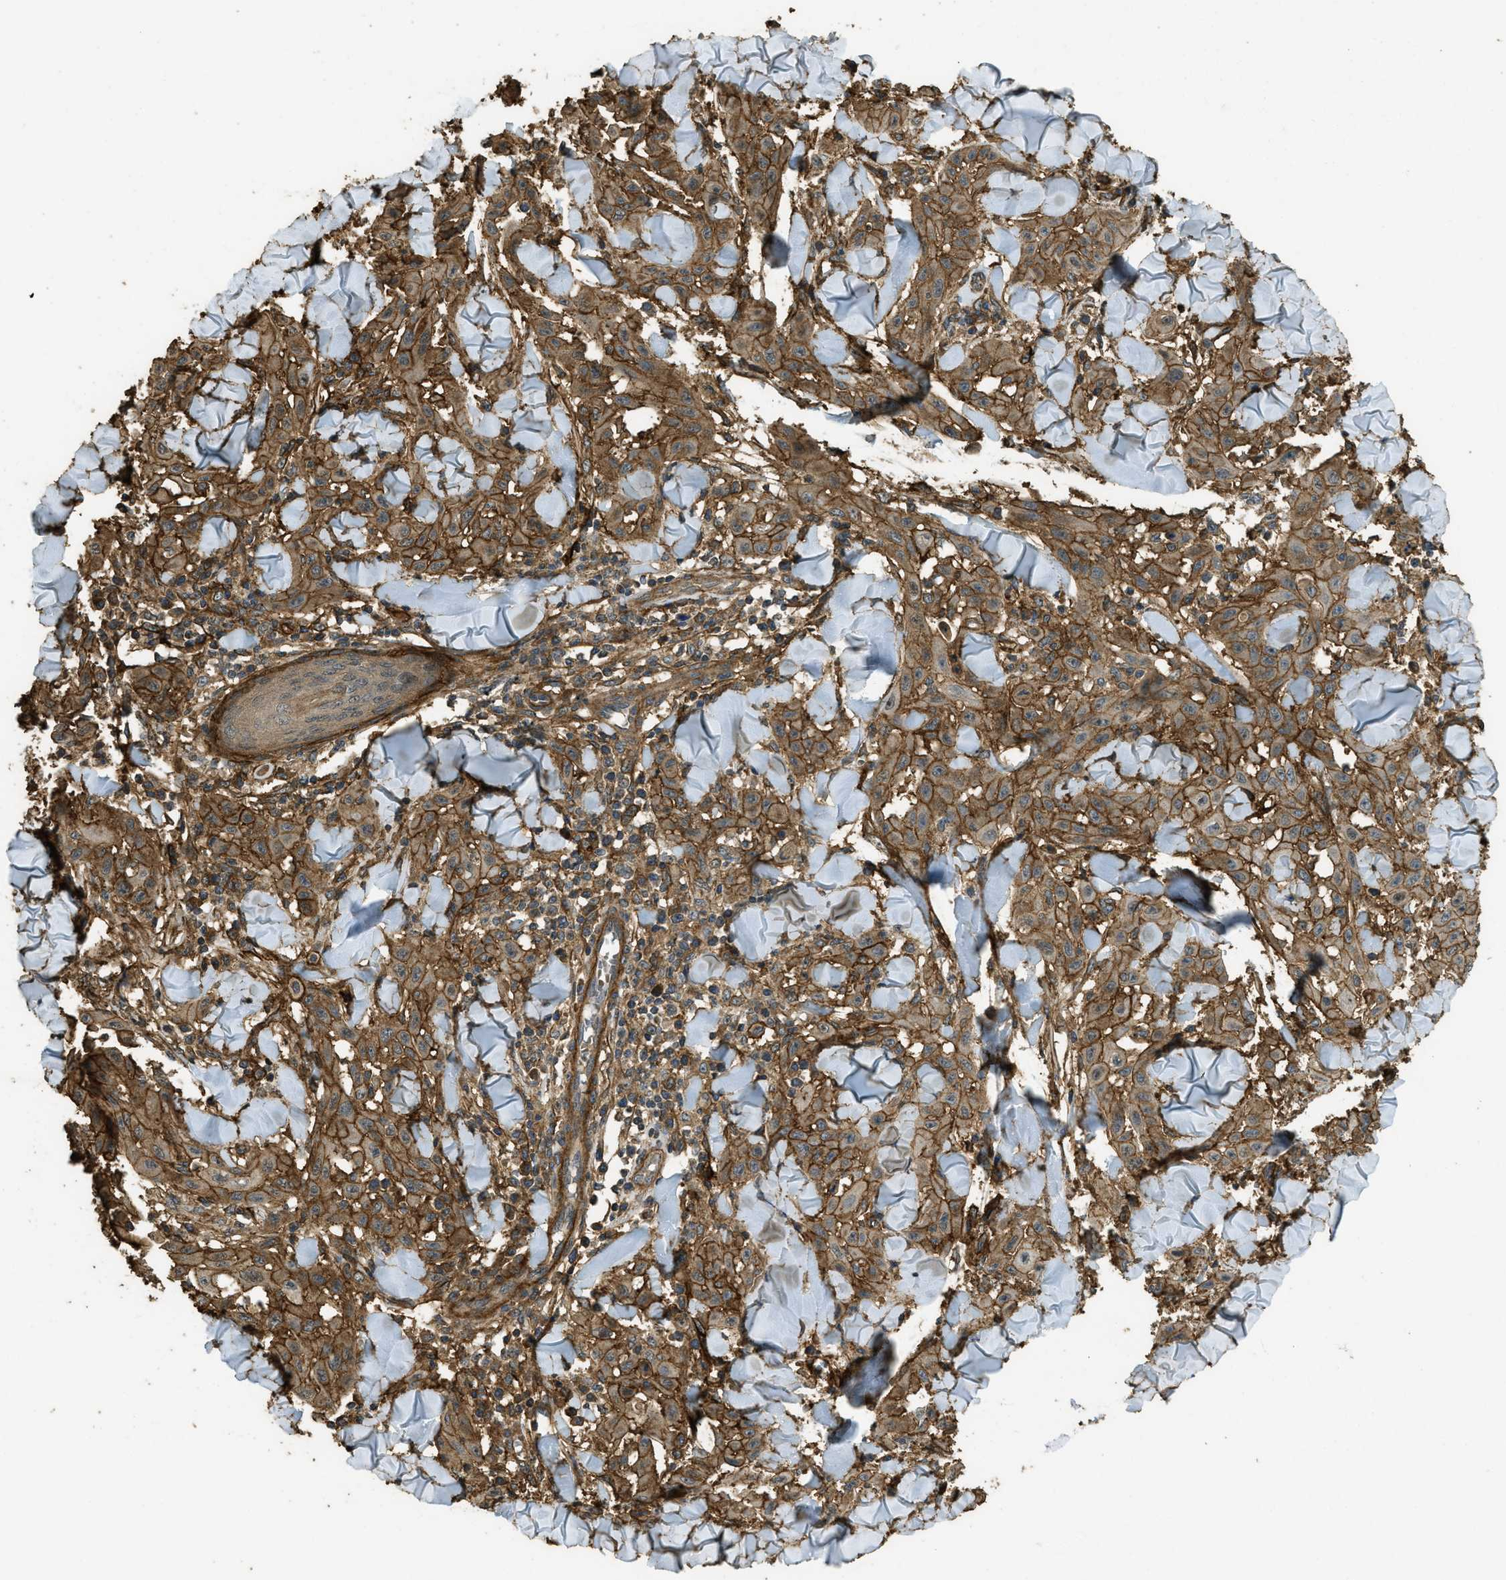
{"staining": {"intensity": "strong", "quantity": ">75%", "location": "cytoplasmic/membranous"}, "tissue": "skin cancer", "cell_type": "Tumor cells", "image_type": "cancer", "snomed": [{"axis": "morphology", "description": "Squamous cell carcinoma, NOS"}, {"axis": "topography", "description": "Skin"}], "caption": "Skin cancer stained with a brown dye shows strong cytoplasmic/membranous positive positivity in approximately >75% of tumor cells.", "gene": "CD276", "patient": {"sex": "male", "age": 24}}